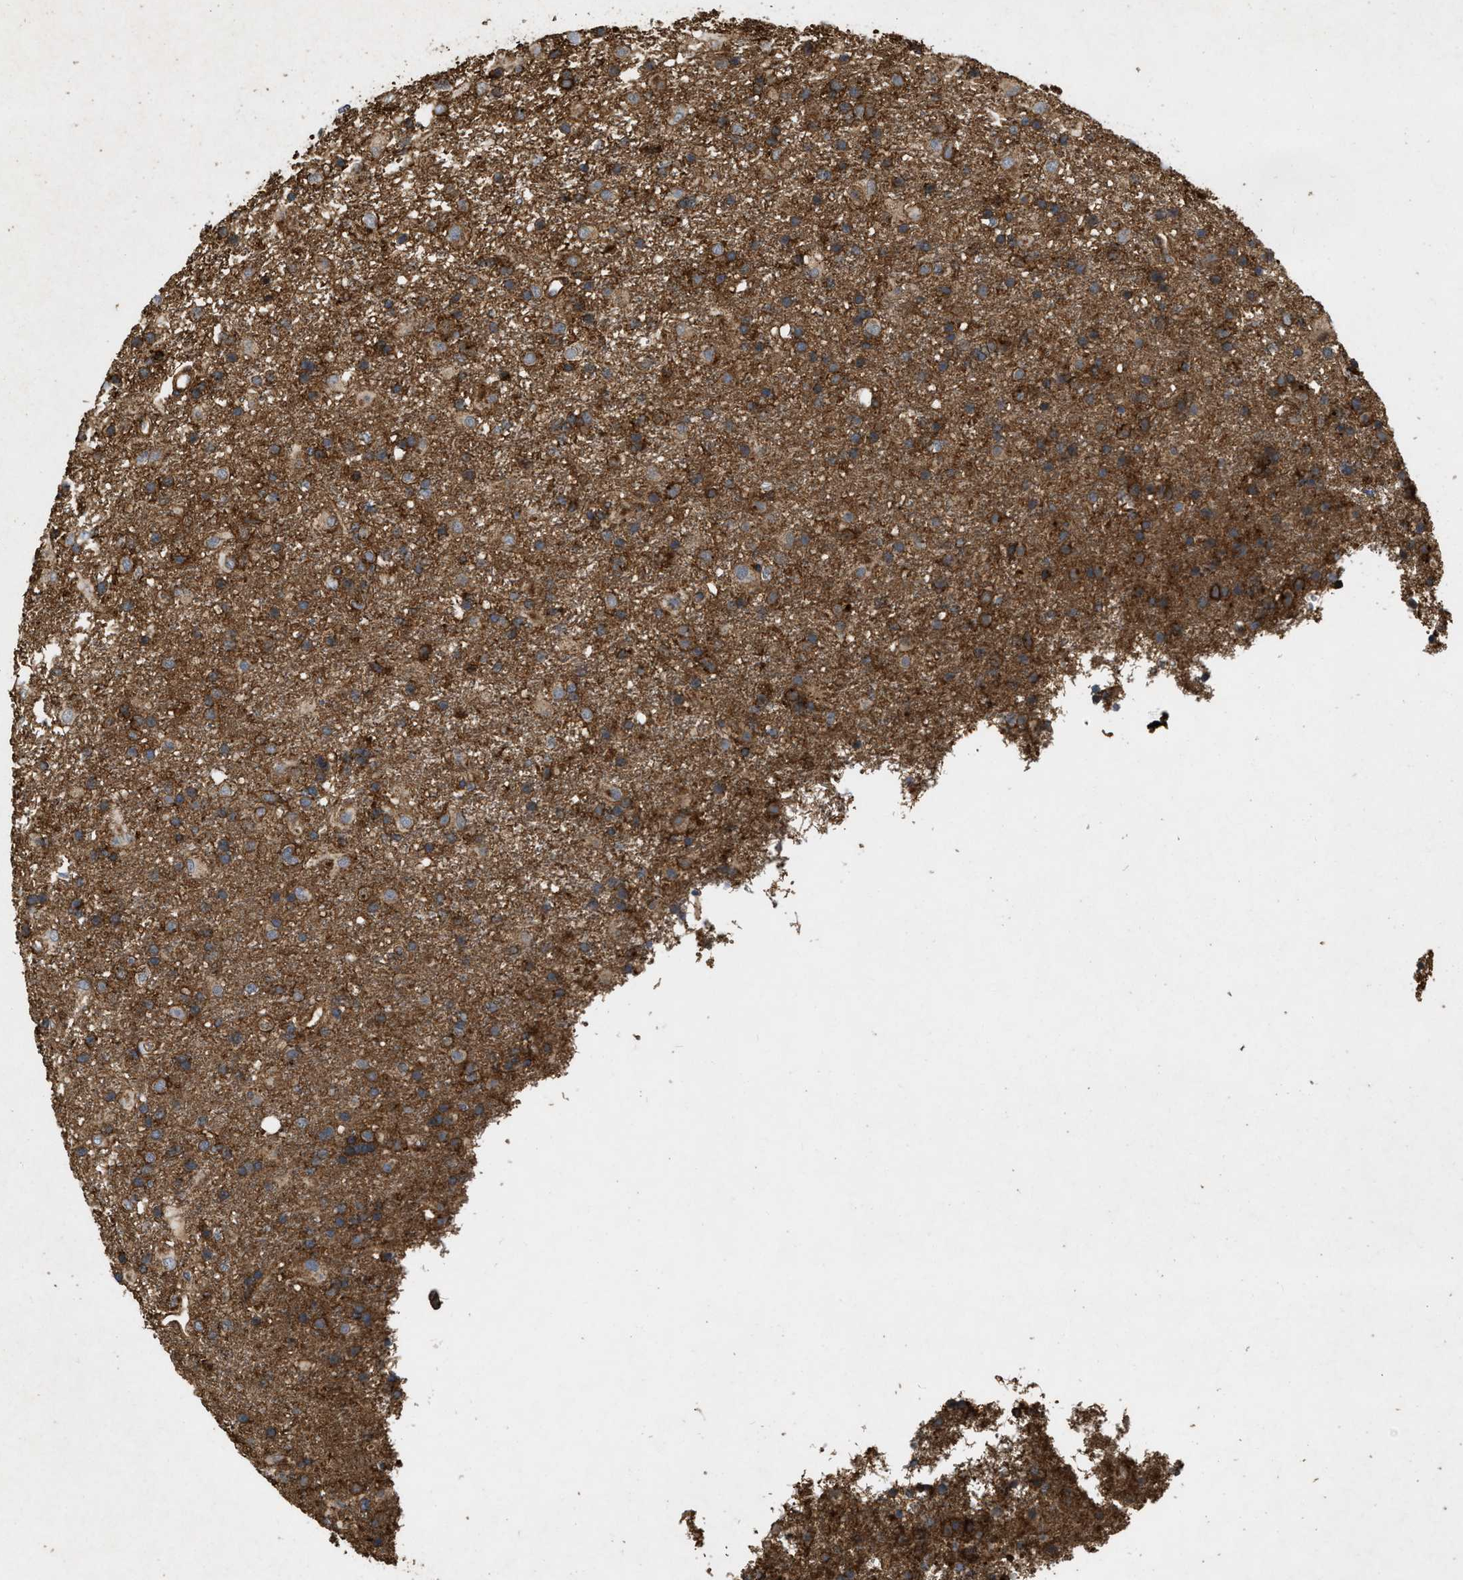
{"staining": {"intensity": "strong", "quantity": ">75%", "location": "cytoplasmic/membranous"}, "tissue": "glioma", "cell_type": "Tumor cells", "image_type": "cancer", "snomed": [{"axis": "morphology", "description": "Glioma, malignant, Low grade"}, {"axis": "topography", "description": "Brain"}], "caption": "High-power microscopy captured an immunohistochemistry histopathology image of glioma, revealing strong cytoplasmic/membranous expression in about >75% of tumor cells.", "gene": "GNB4", "patient": {"sex": "male", "age": 65}}